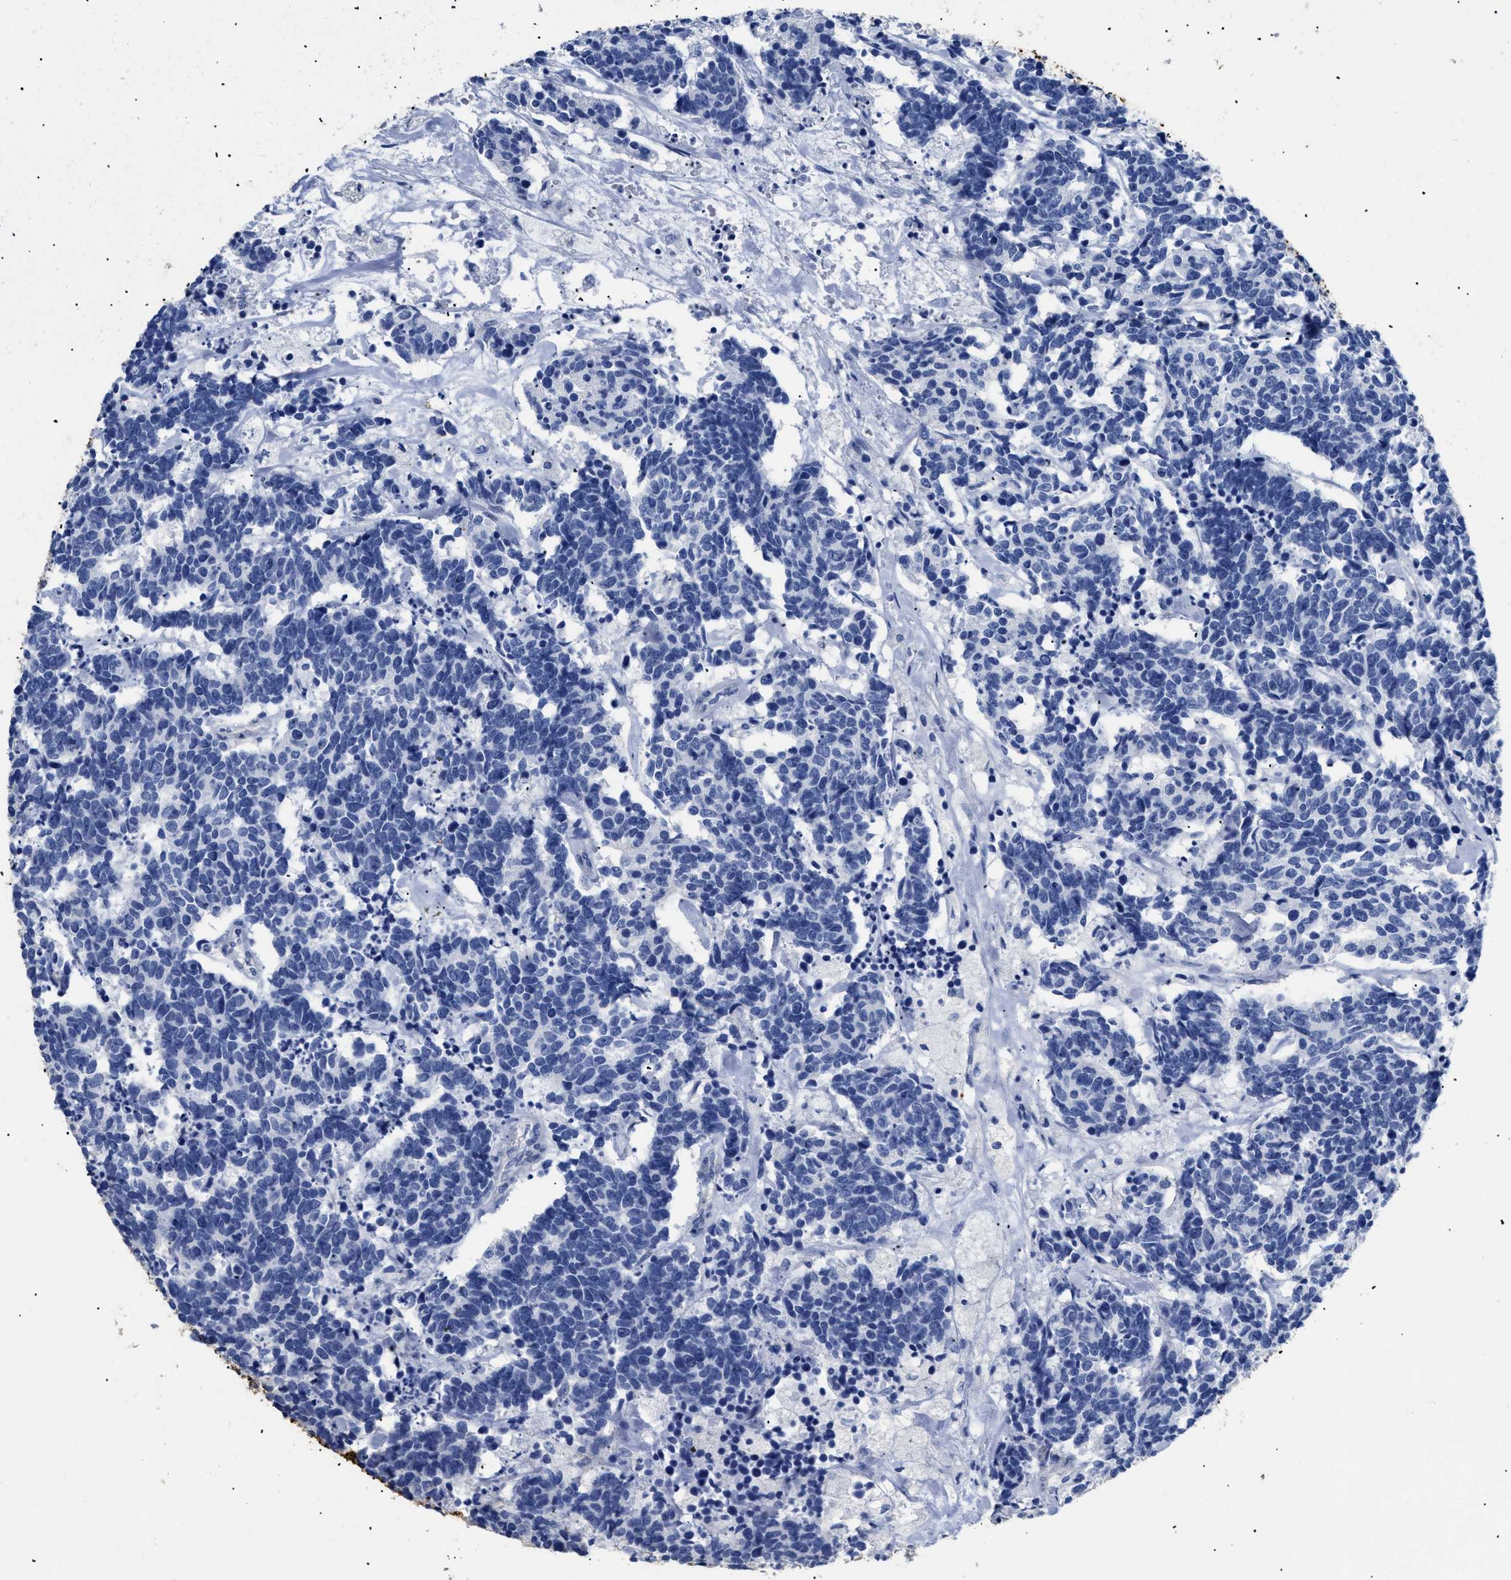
{"staining": {"intensity": "negative", "quantity": "none", "location": "none"}, "tissue": "carcinoid", "cell_type": "Tumor cells", "image_type": "cancer", "snomed": [{"axis": "morphology", "description": "Carcinoma, NOS"}, {"axis": "morphology", "description": "Carcinoid, malignant, NOS"}, {"axis": "topography", "description": "Urinary bladder"}], "caption": "DAB immunohistochemical staining of human carcinoid demonstrates no significant positivity in tumor cells.", "gene": "DLC1", "patient": {"sex": "male", "age": 57}}